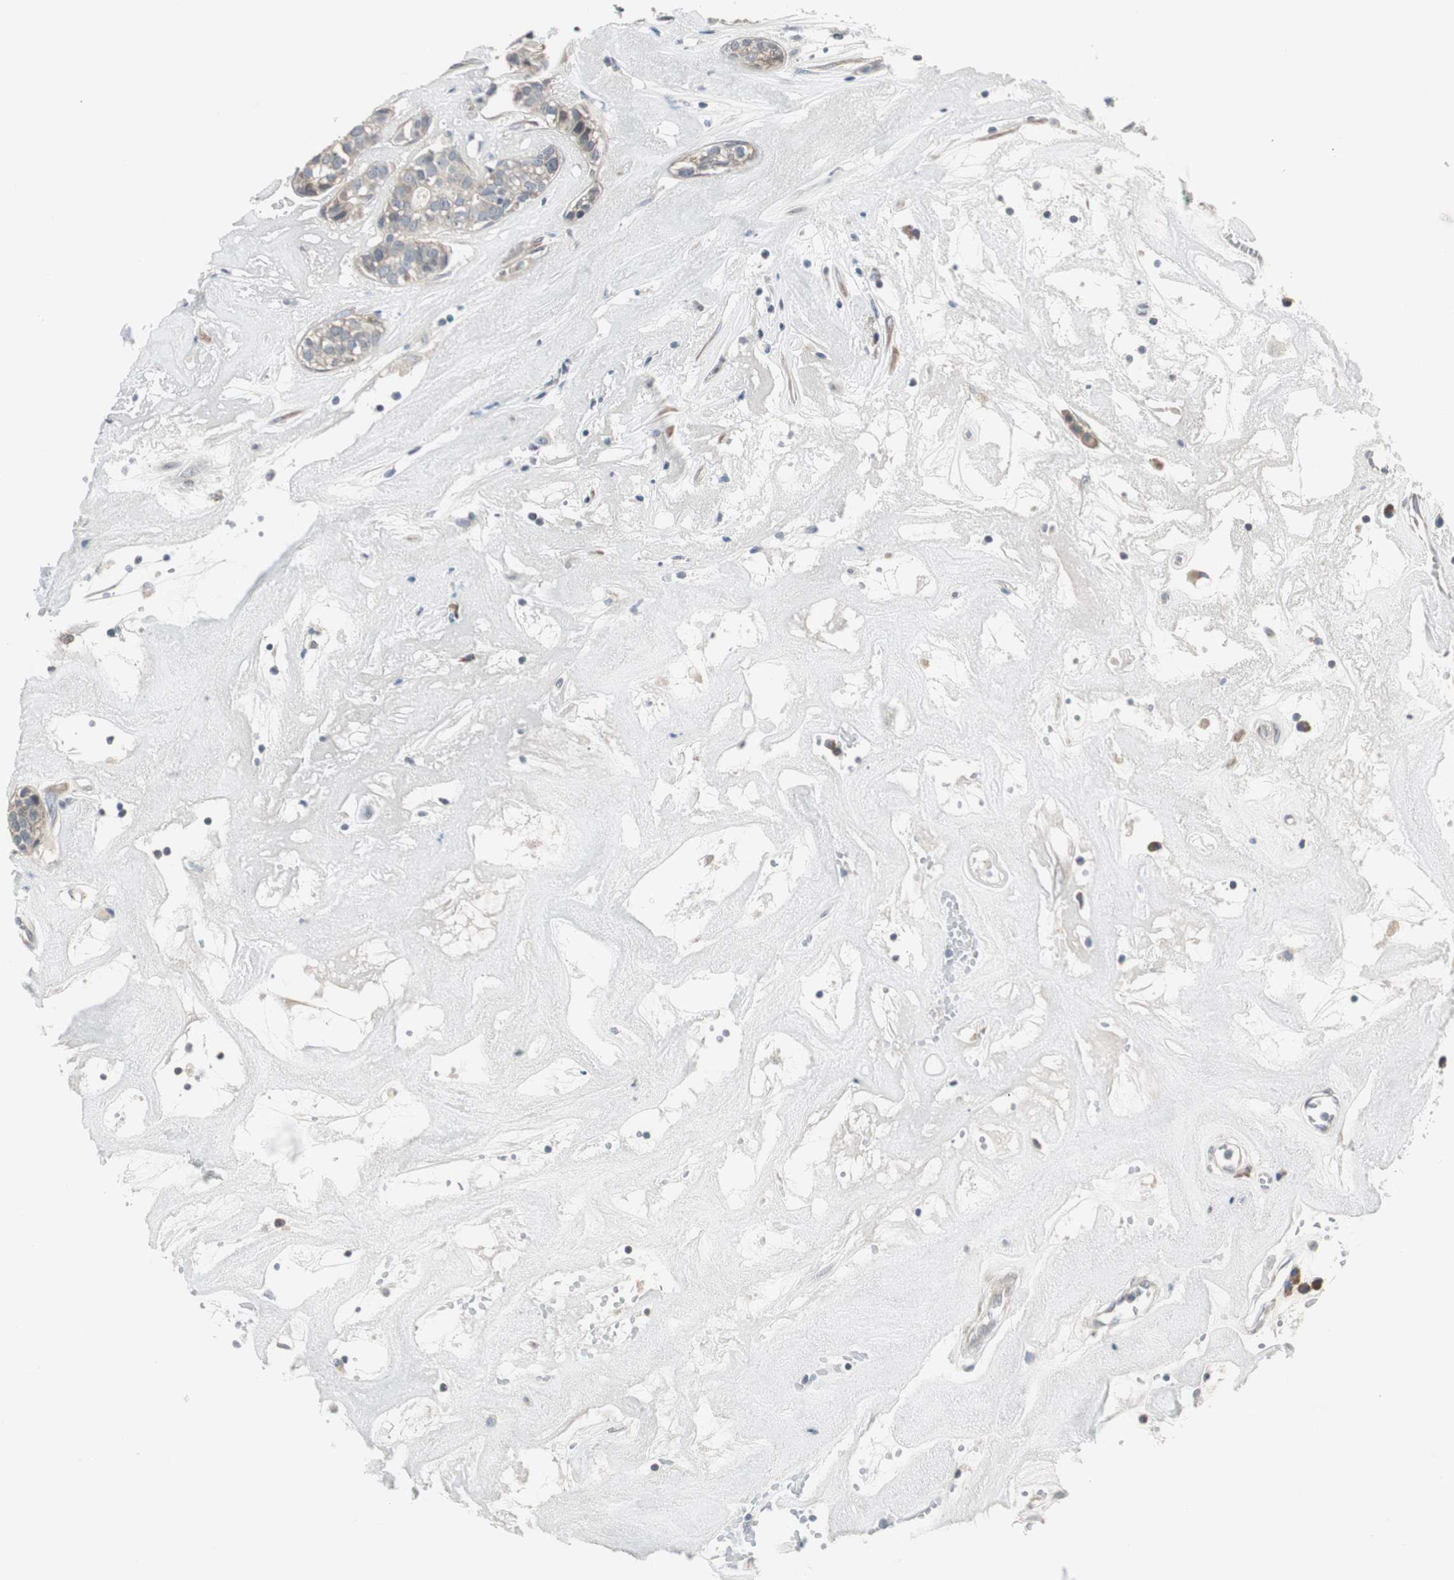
{"staining": {"intensity": "weak", "quantity": "25%-75%", "location": "cytoplasmic/membranous"}, "tissue": "head and neck cancer", "cell_type": "Tumor cells", "image_type": "cancer", "snomed": [{"axis": "morphology", "description": "Adenocarcinoma, NOS"}, {"axis": "topography", "description": "Salivary gland"}, {"axis": "topography", "description": "Head-Neck"}], "caption": "Head and neck adenocarcinoma stained with a brown dye exhibits weak cytoplasmic/membranous positive expression in approximately 25%-75% of tumor cells.", "gene": "PDZK1", "patient": {"sex": "female", "age": 65}}